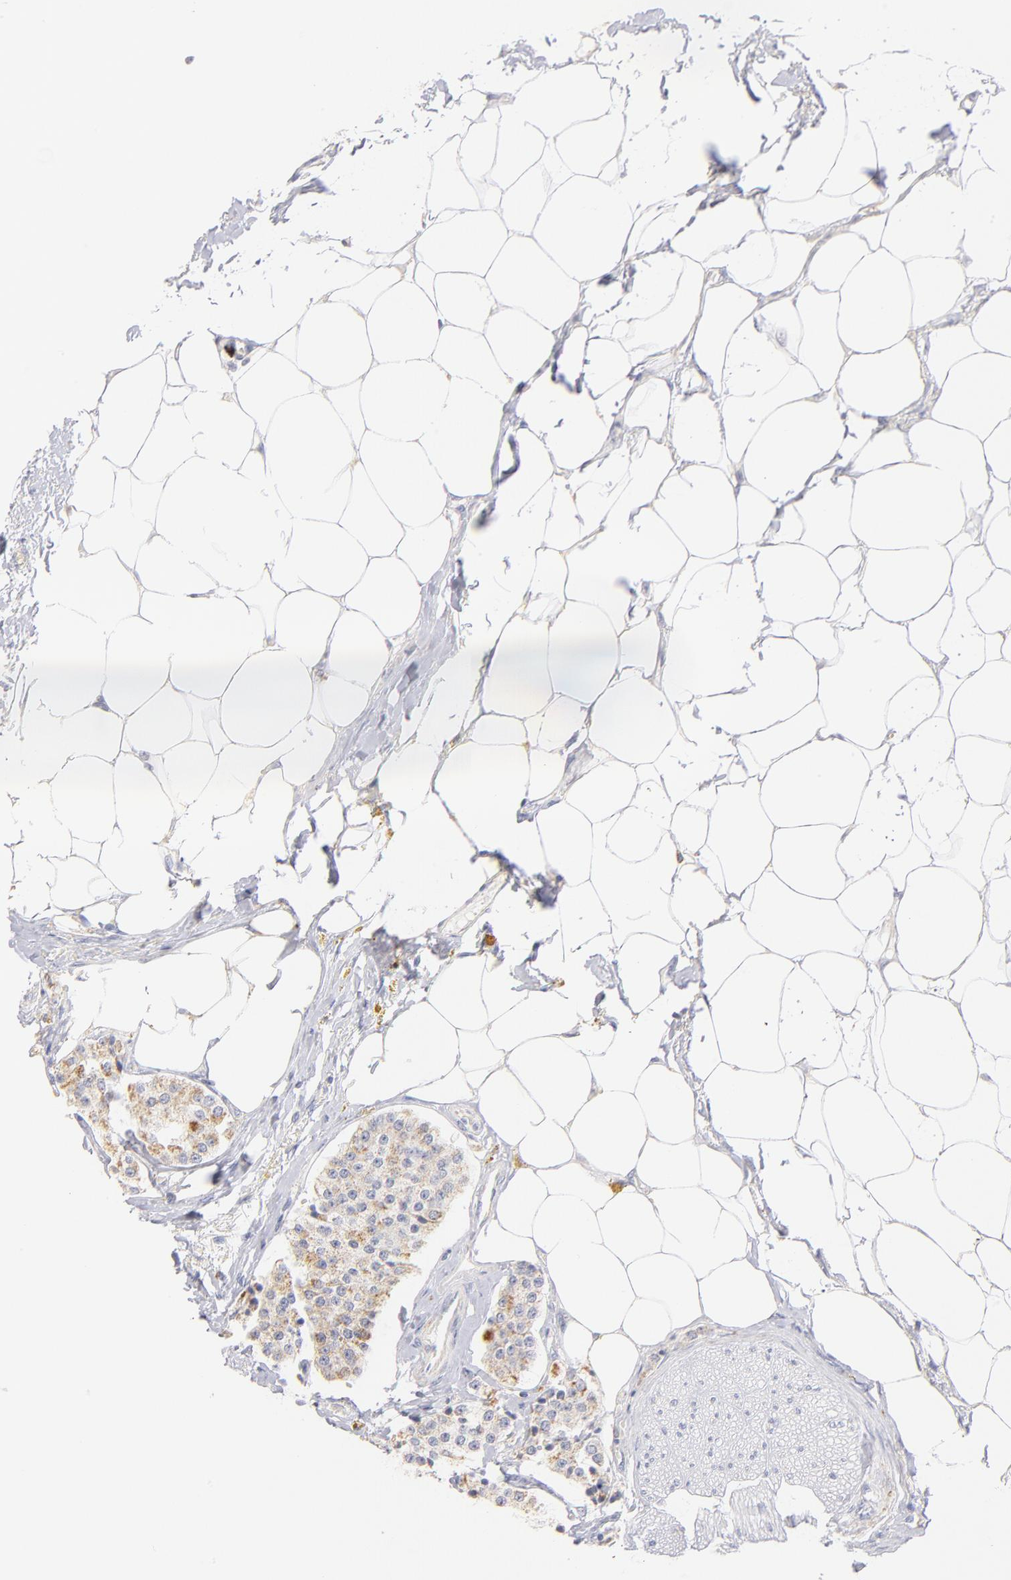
{"staining": {"intensity": "weak", "quantity": ">75%", "location": "cytoplasmic/membranous"}, "tissue": "carcinoid", "cell_type": "Tumor cells", "image_type": "cancer", "snomed": [{"axis": "morphology", "description": "Carcinoid, malignant, NOS"}, {"axis": "topography", "description": "Colon"}], "caption": "Immunohistochemistry staining of malignant carcinoid, which demonstrates low levels of weak cytoplasmic/membranous expression in approximately >75% of tumor cells indicating weak cytoplasmic/membranous protein expression. The staining was performed using DAB (brown) for protein detection and nuclei were counterstained in hematoxylin (blue).", "gene": "AIFM1", "patient": {"sex": "female", "age": 61}}